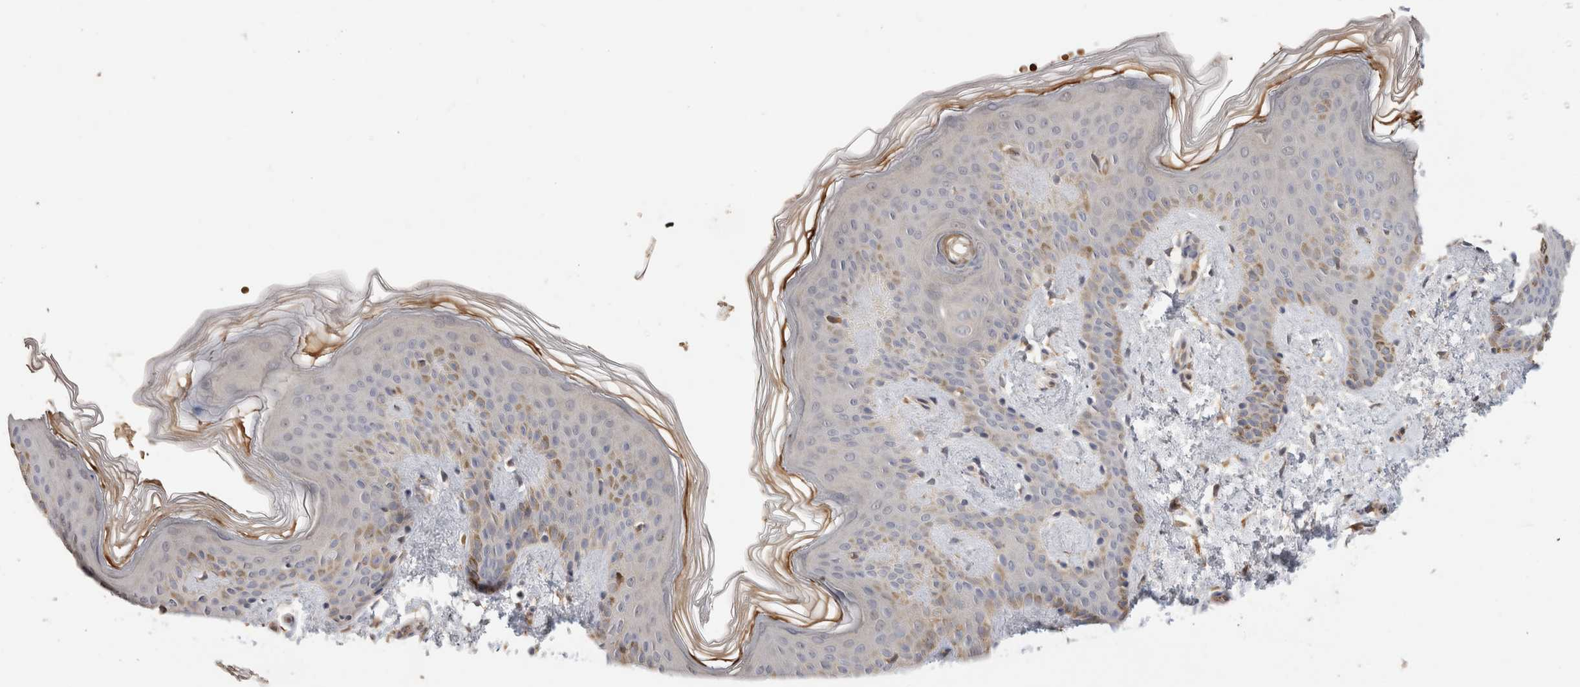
{"staining": {"intensity": "negative", "quantity": "none", "location": "none"}, "tissue": "skin", "cell_type": "Fibroblasts", "image_type": "normal", "snomed": [{"axis": "morphology", "description": "Normal tissue, NOS"}, {"axis": "morphology", "description": "Neoplasm, benign, NOS"}, {"axis": "topography", "description": "Skin"}, {"axis": "topography", "description": "Soft tissue"}], "caption": "A micrograph of skin stained for a protein shows no brown staining in fibroblasts. The staining was performed using DAB (3,3'-diaminobenzidine) to visualize the protein expression in brown, while the nuclei were stained in blue with hematoxylin (Magnification: 20x).", "gene": "APOL2", "patient": {"sex": "male", "age": 26}}